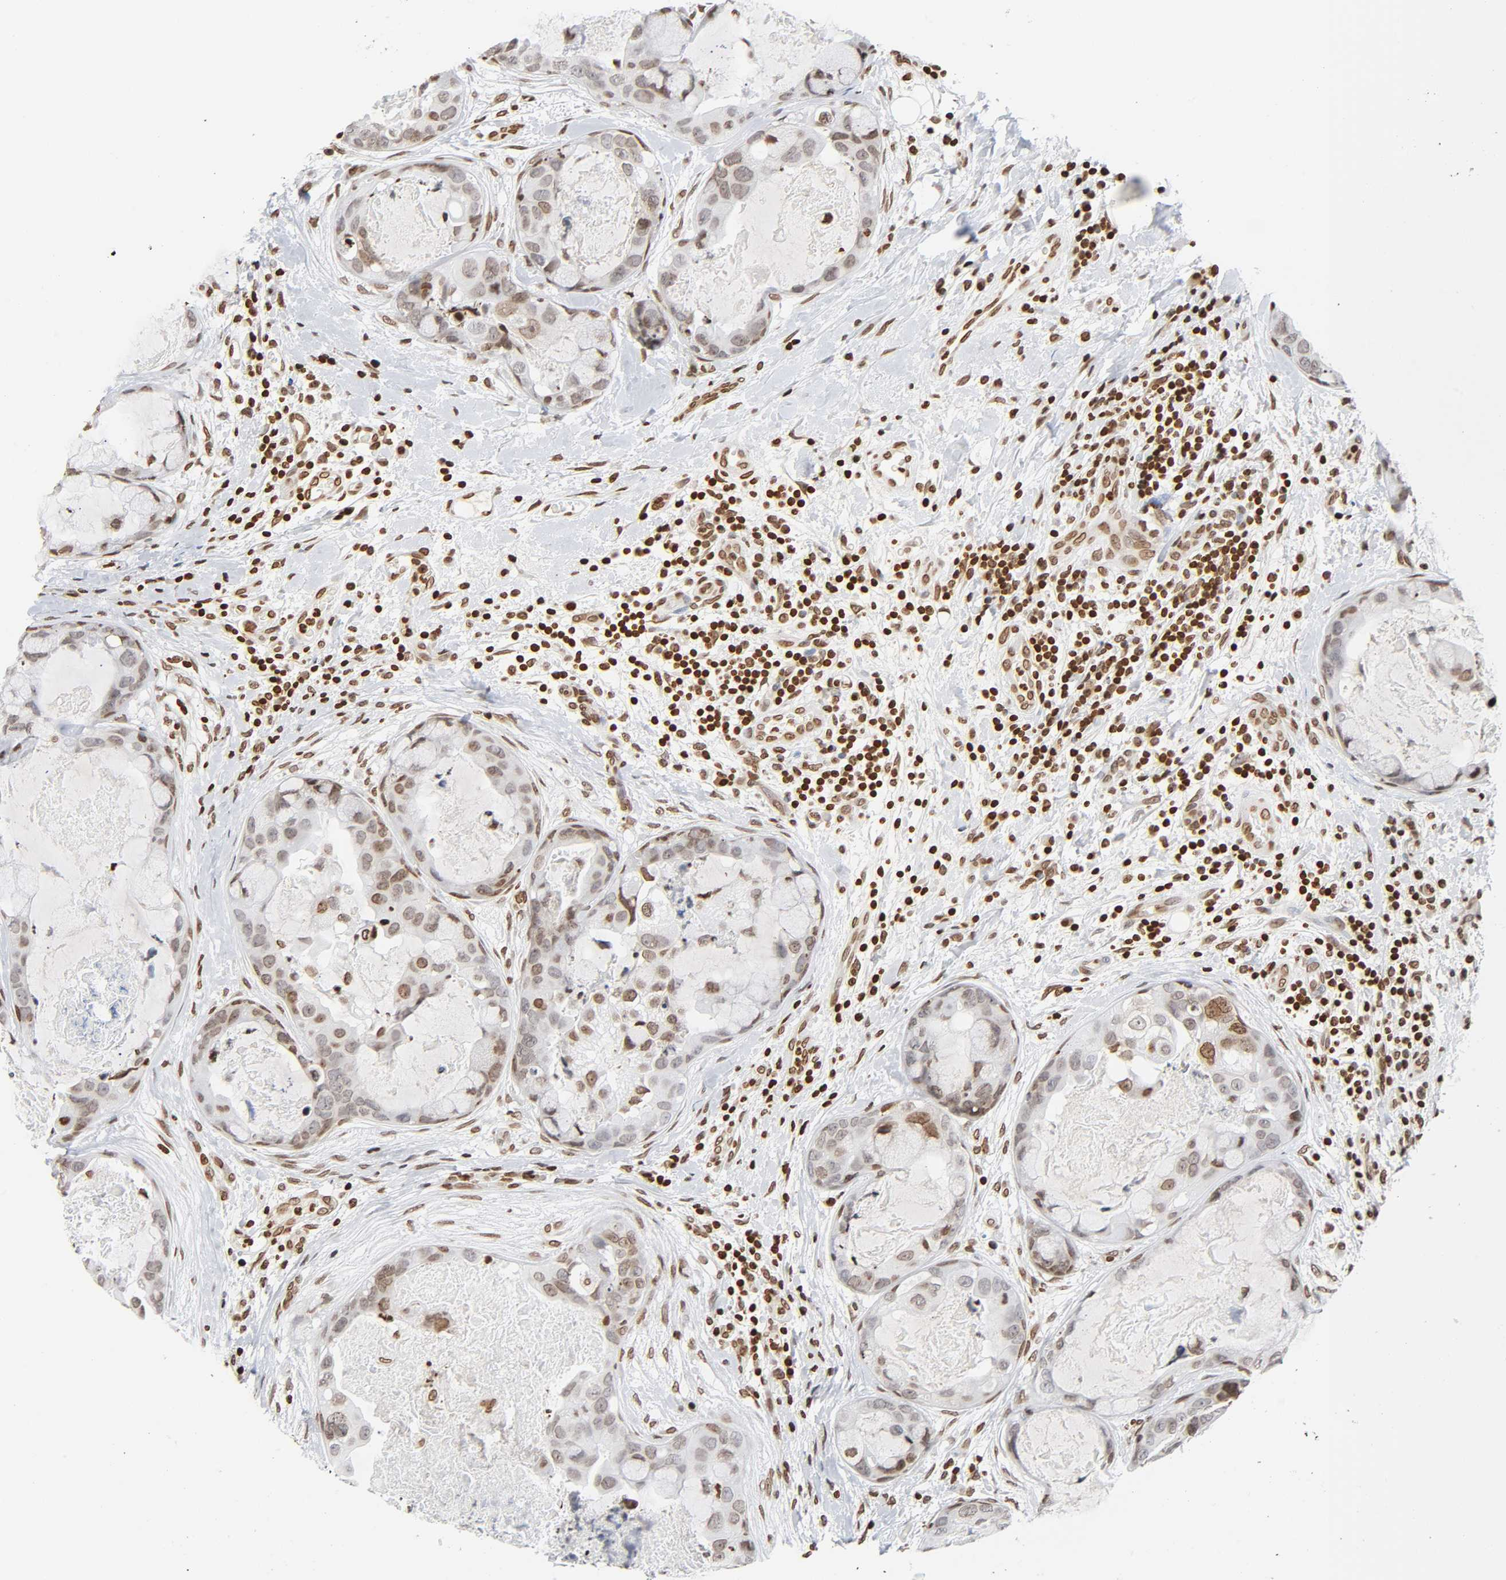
{"staining": {"intensity": "moderate", "quantity": ">75%", "location": "nuclear"}, "tissue": "breast cancer", "cell_type": "Tumor cells", "image_type": "cancer", "snomed": [{"axis": "morphology", "description": "Duct carcinoma"}, {"axis": "topography", "description": "Breast"}], "caption": "Protein staining of breast cancer tissue reveals moderate nuclear expression in approximately >75% of tumor cells.", "gene": "HOXA6", "patient": {"sex": "female", "age": 40}}